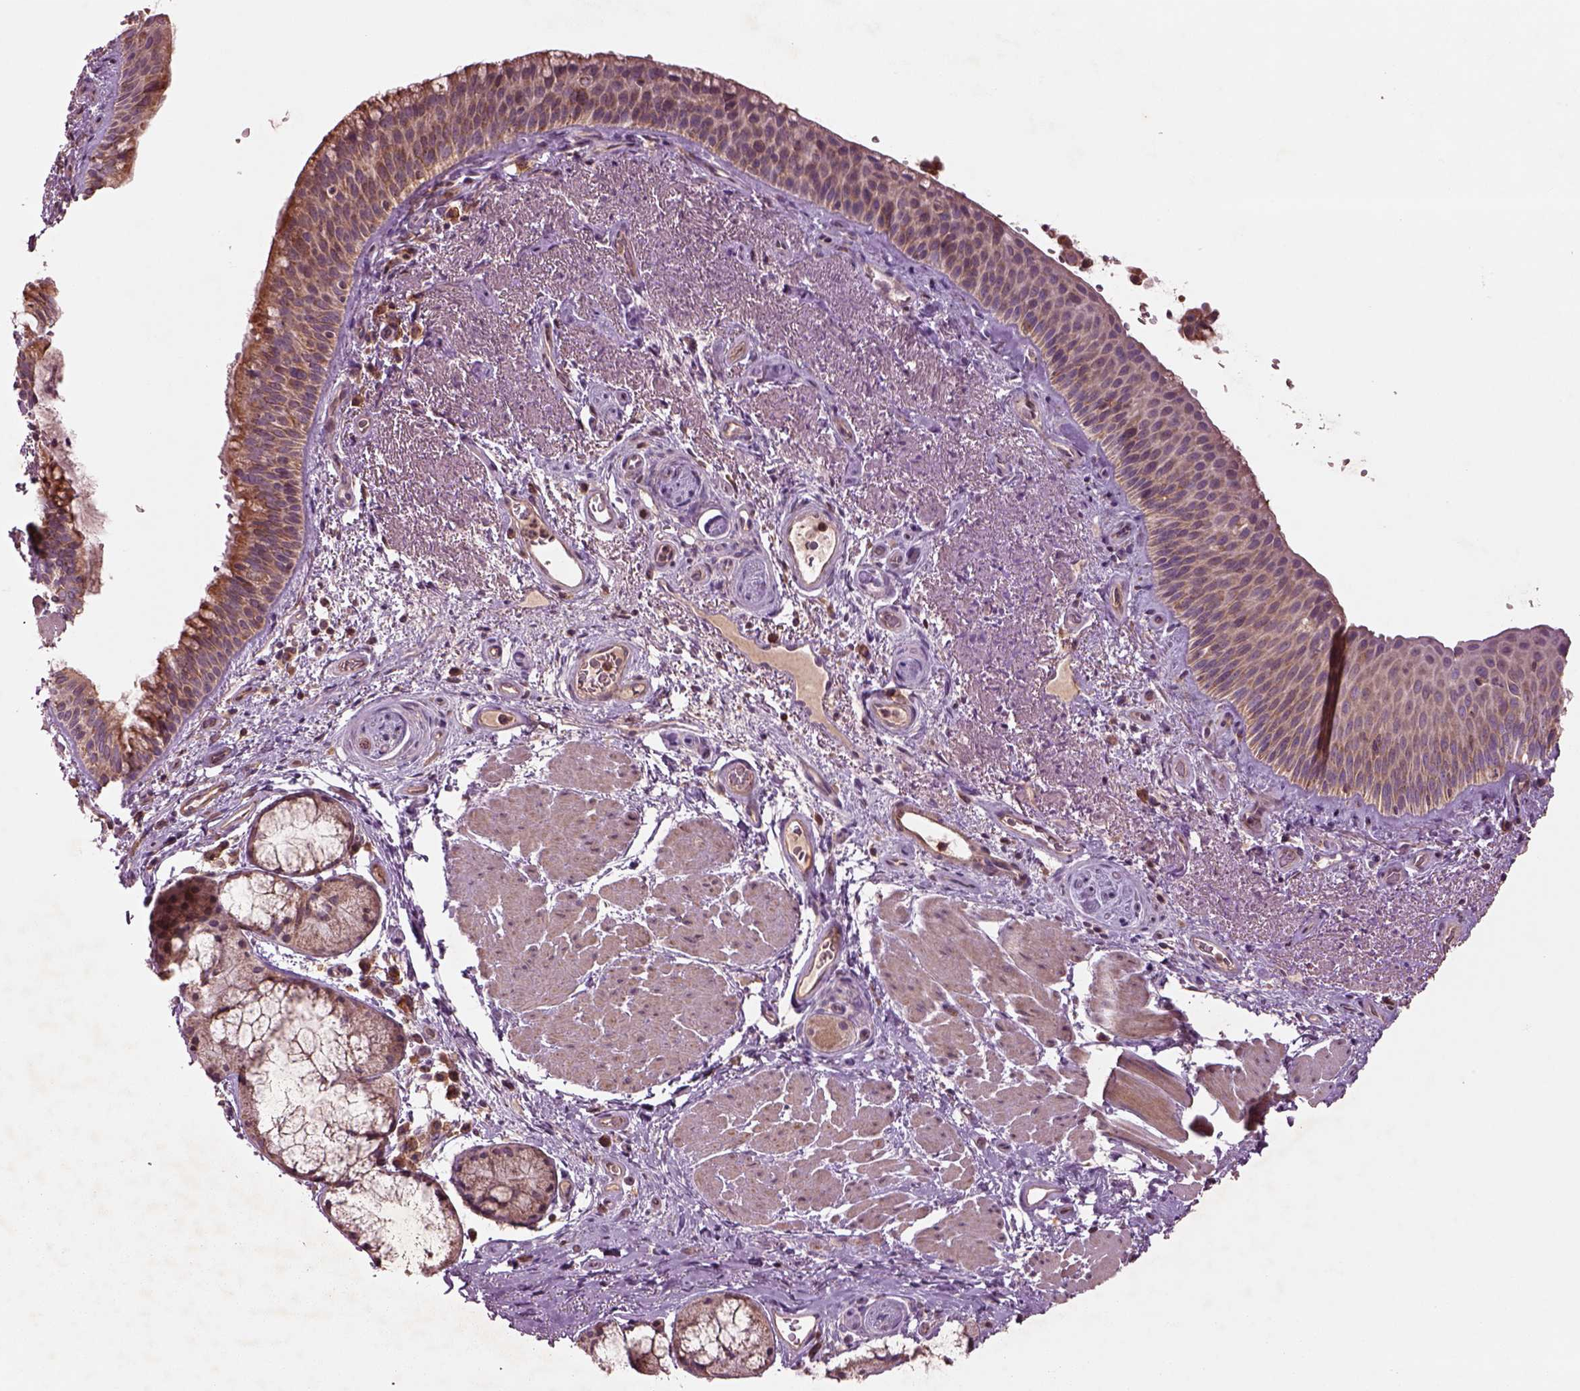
{"staining": {"intensity": "weak", "quantity": ">75%", "location": "cytoplasmic/membranous"}, "tissue": "bronchus", "cell_type": "Respiratory epithelial cells", "image_type": "normal", "snomed": [{"axis": "morphology", "description": "Normal tissue, NOS"}, {"axis": "topography", "description": "Bronchus"}], "caption": "Protein staining exhibits weak cytoplasmic/membranous staining in about >75% of respiratory epithelial cells in unremarkable bronchus.", "gene": "SLC25A31", "patient": {"sex": "male", "age": 48}}